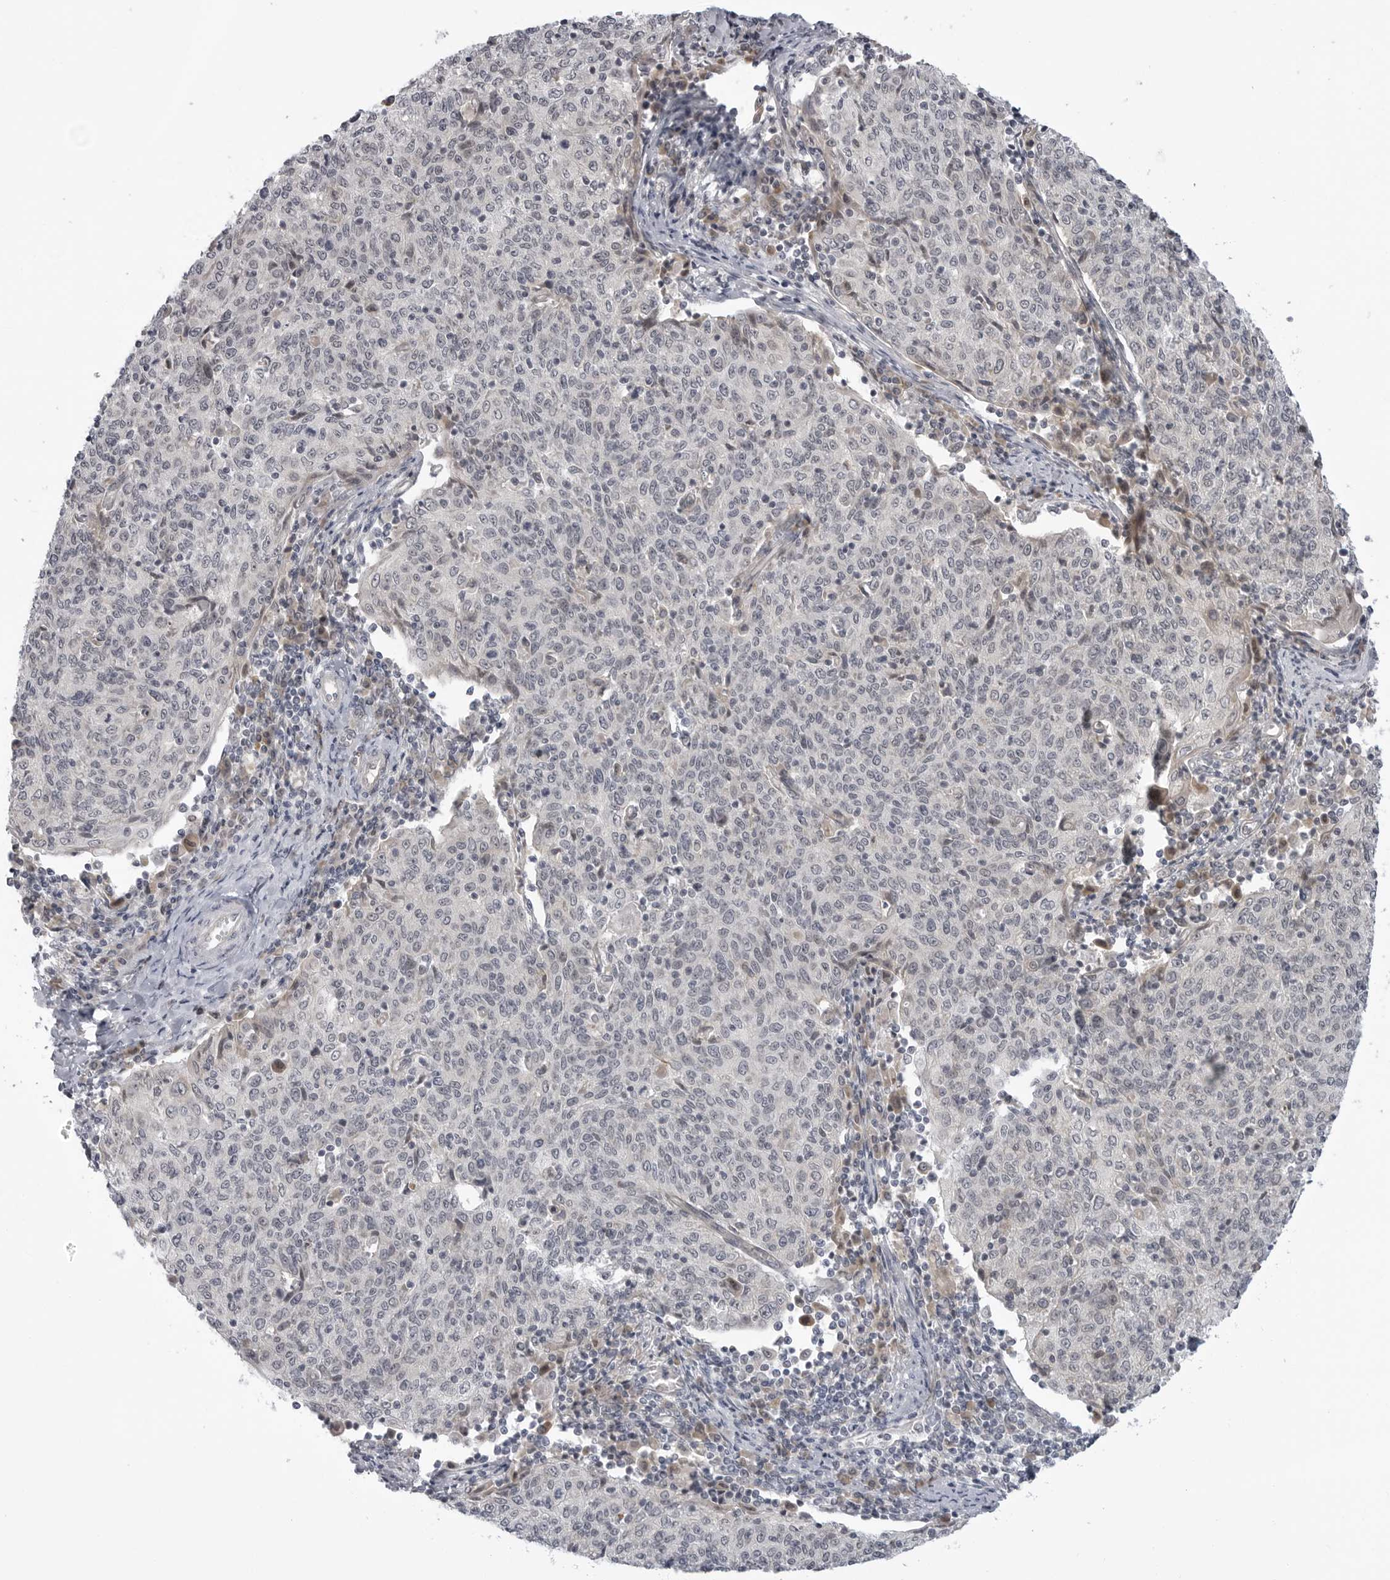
{"staining": {"intensity": "negative", "quantity": "none", "location": "none"}, "tissue": "cervical cancer", "cell_type": "Tumor cells", "image_type": "cancer", "snomed": [{"axis": "morphology", "description": "Squamous cell carcinoma, NOS"}, {"axis": "topography", "description": "Cervix"}], "caption": "A high-resolution photomicrograph shows immunohistochemistry (IHC) staining of cervical cancer (squamous cell carcinoma), which exhibits no significant staining in tumor cells. The staining is performed using DAB (3,3'-diaminobenzidine) brown chromogen with nuclei counter-stained in using hematoxylin.", "gene": "LRRC45", "patient": {"sex": "female", "age": 48}}